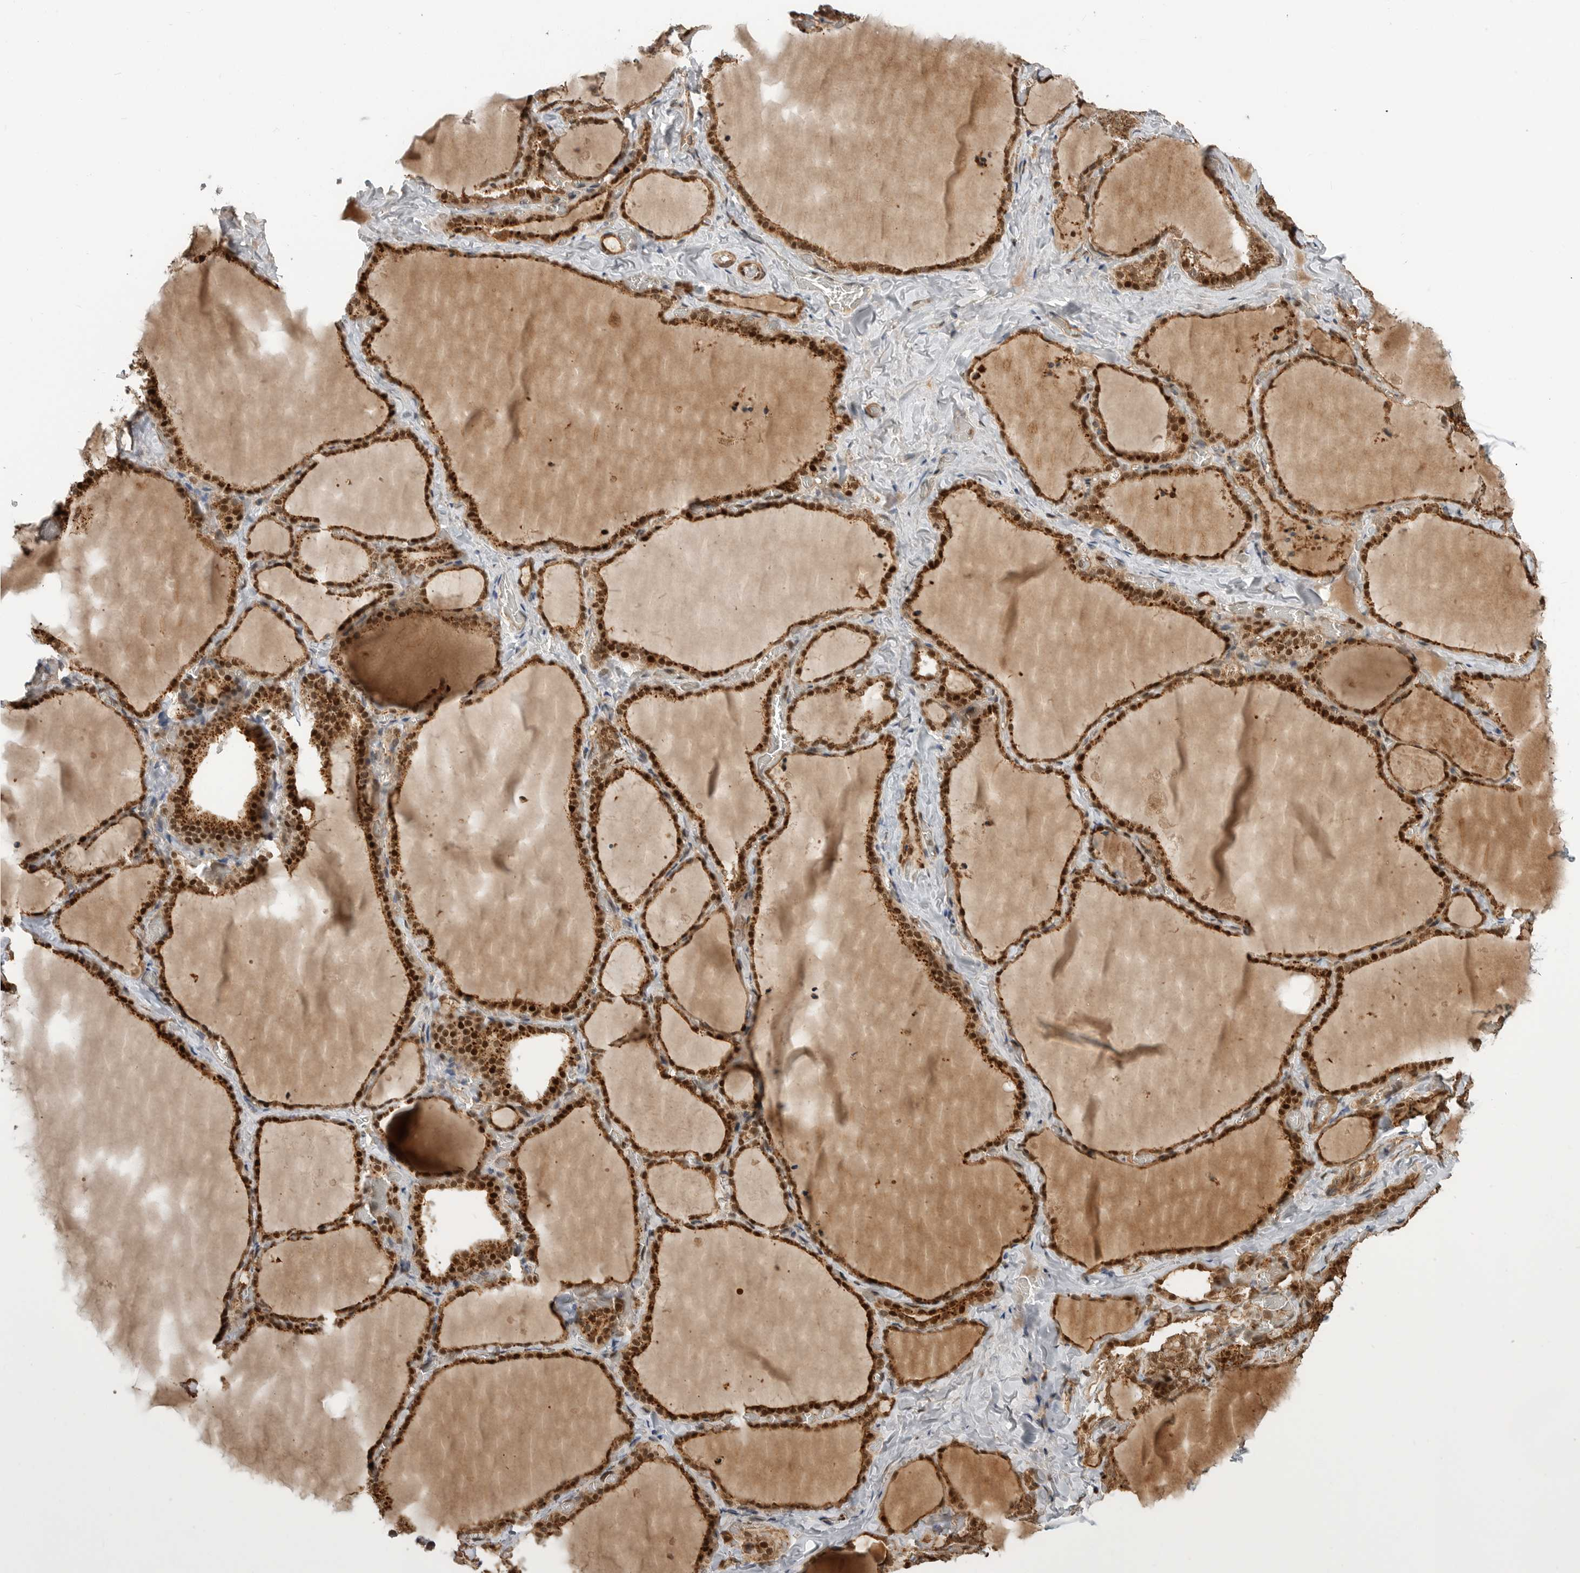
{"staining": {"intensity": "strong", "quantity": ">75%", "location": "cytoplasmic/membranous,nuclear"}, "tissue": "thyroid gland", "cell_type": "Glandular cells", "image_type": "normal", "snomed": [{"axis": "morphology", "description": "Normal tissue, NOS"}, {"axis": "topography", "description": "Thyroid gland"}], "caption": "IHC micrograph of benign thyroid gland: thyroid gland stained using immunohistochemistry (IHC) shows high levels of strong protein expression localized specifically in the cytoplasmic/membranous,nuclear of glandular cells, appearing as a cytoplasmic/membranous,nuclear brown color.", "gene": "STRAP", "patient": {"sex": "female", "age": 22}}